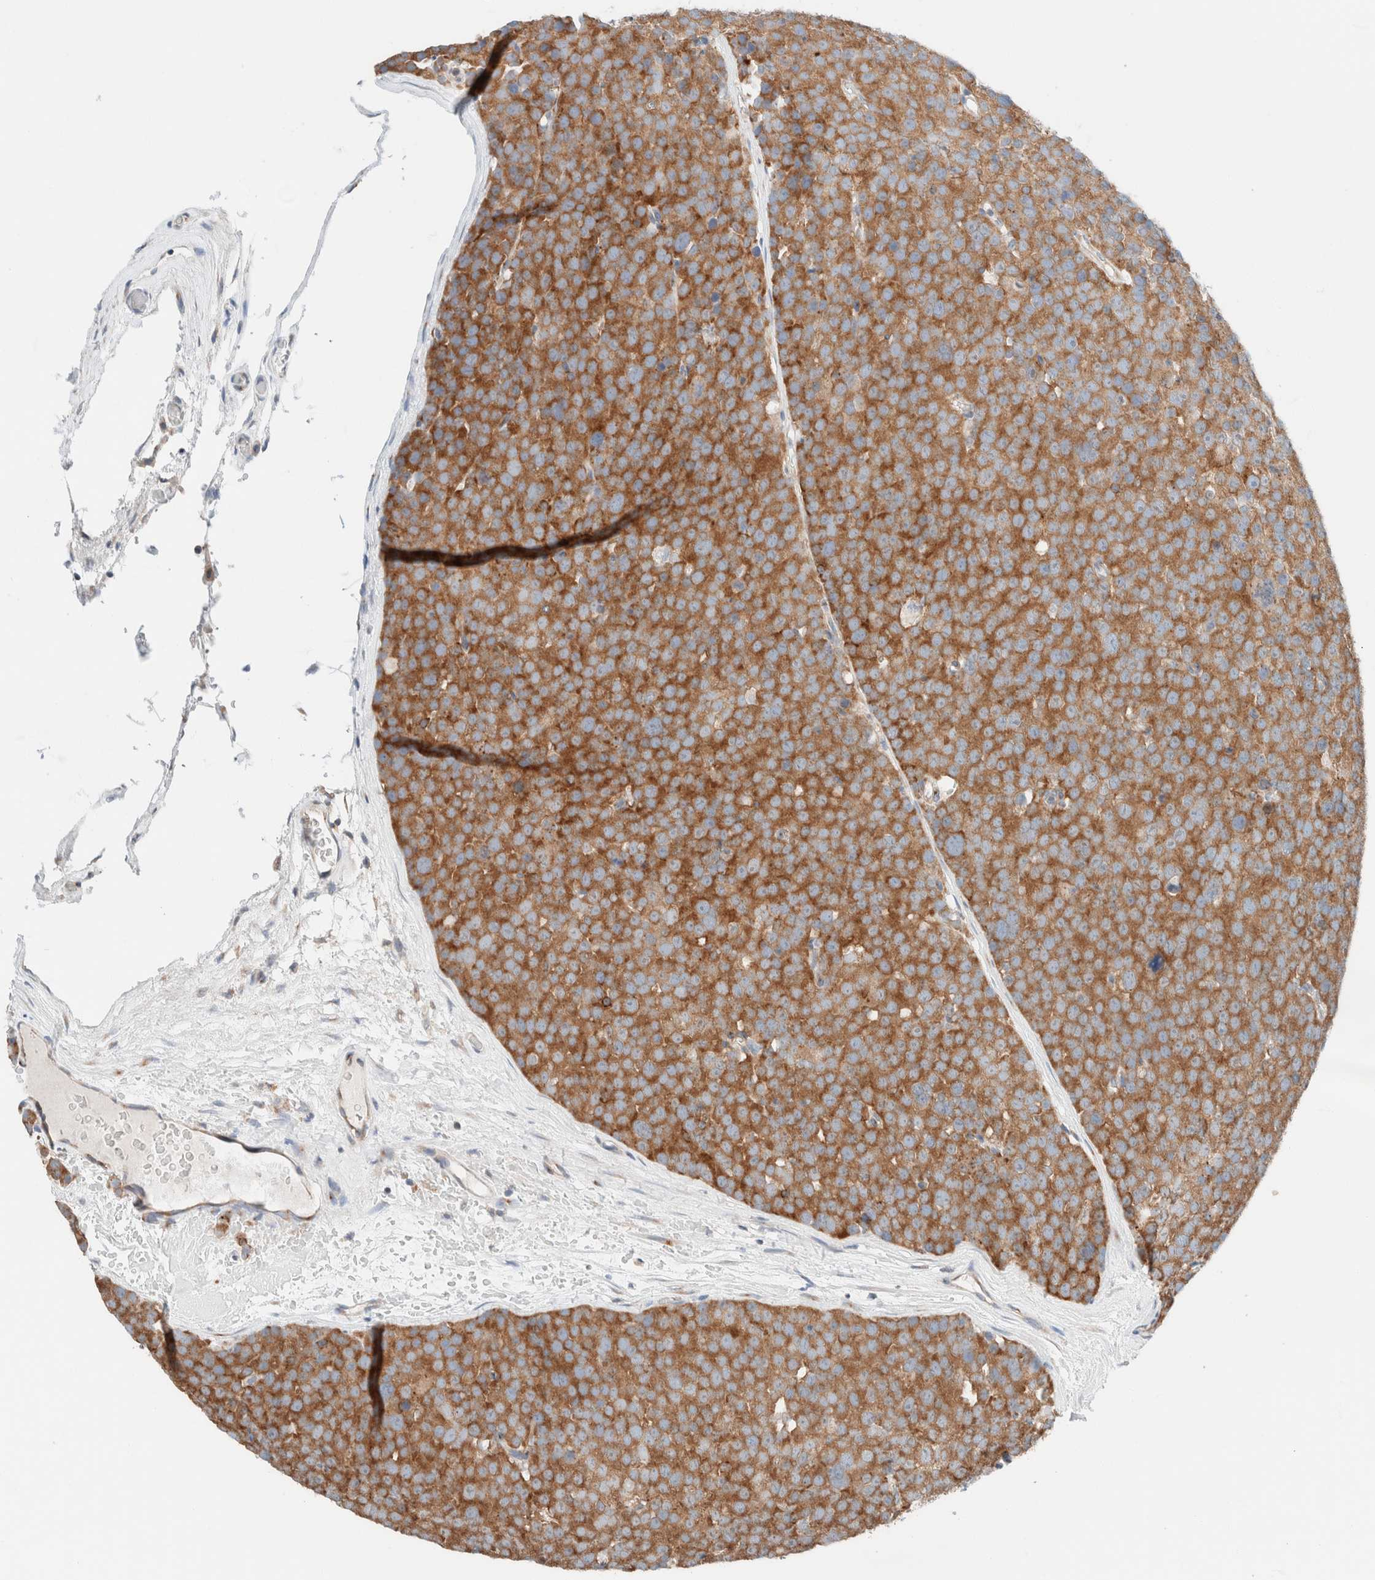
{"staining": {"intensity": "strong", "quantity": ">75%", "location": "cytoplasmic/membranous"}, "tissue": "testis cancer", "cell_type": "Tumor cells", "image_type": "cancer", "snomed": [{"axis": "morphology", "description": "Seminoma, NOS"}, {"axis": "topography", "description": "Testis"}], "caption": "Seminoma (testis) stained with DAB (3,3'-diaminobenzidine) IHC demonstrates high levels of strong cytoplasmic/membranous expression in approximately >75% of tumor cells. (Stains: DAB (3,3'-diaminobenzidine) in brown, nuclei in blue, Microscopy: brightfield microscopy at high magnification).", "gene": "CASC3", "patient": {"sex": "male", "age": 71}}